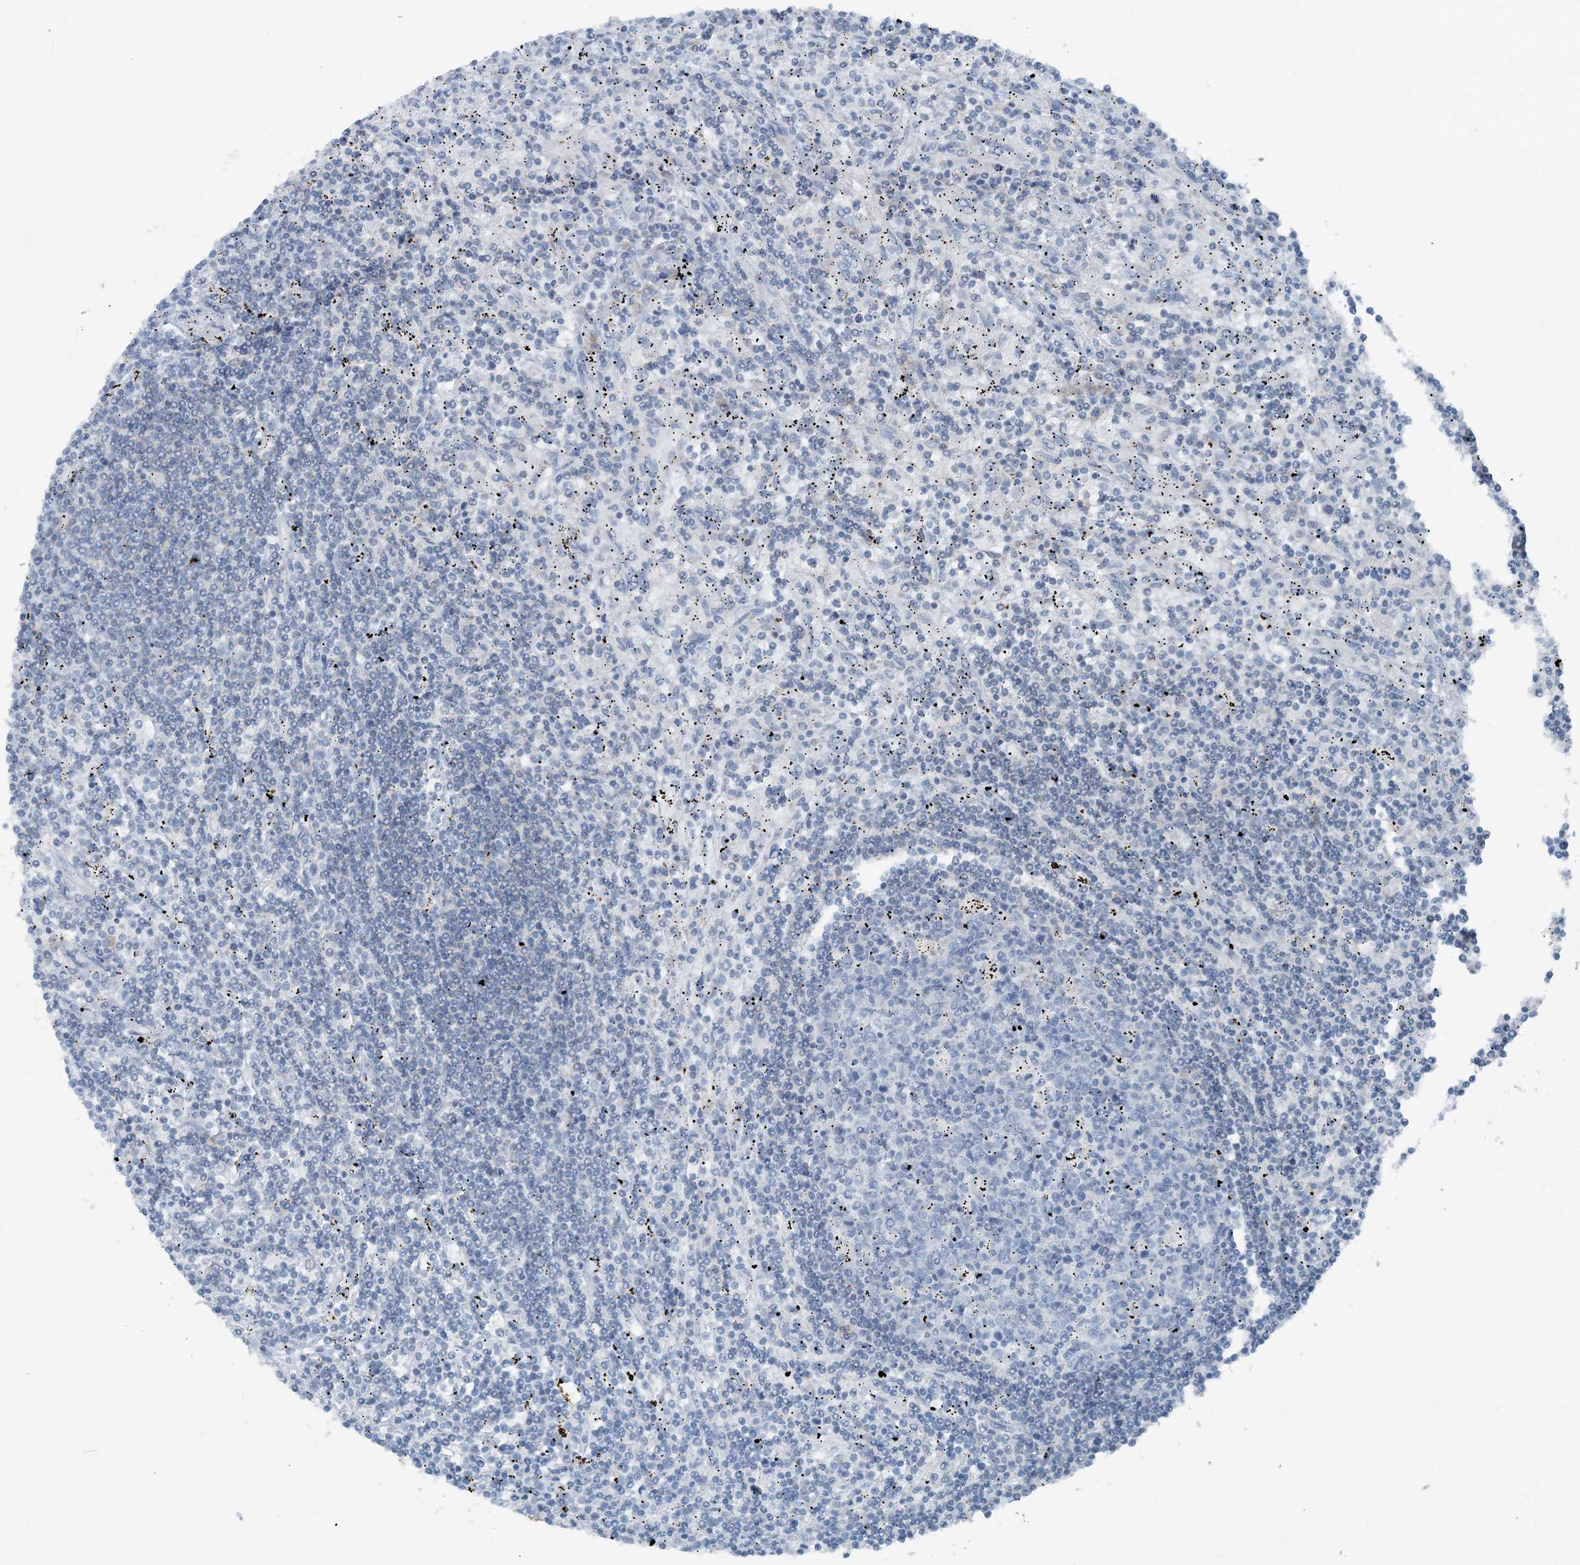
{"staining": {"intensity": "negative", "quantity": "none", "location": "none"}, "tissue": "lymphoma", "cell_type": "Tumor cells", "image_type": "cancer", "snomed": [{"axis": "morphology", "description": "Malignant lymphoma, non-Hodgkin's type, Low grade"}, {"axis": "topography", "description": "Spleen"}], "caption": "This is an IHC image of human lymphoma. There is no positivity in tumor cells.", "gene": "SUCLG1", "patient": {"sex": "male", "age": 76}}